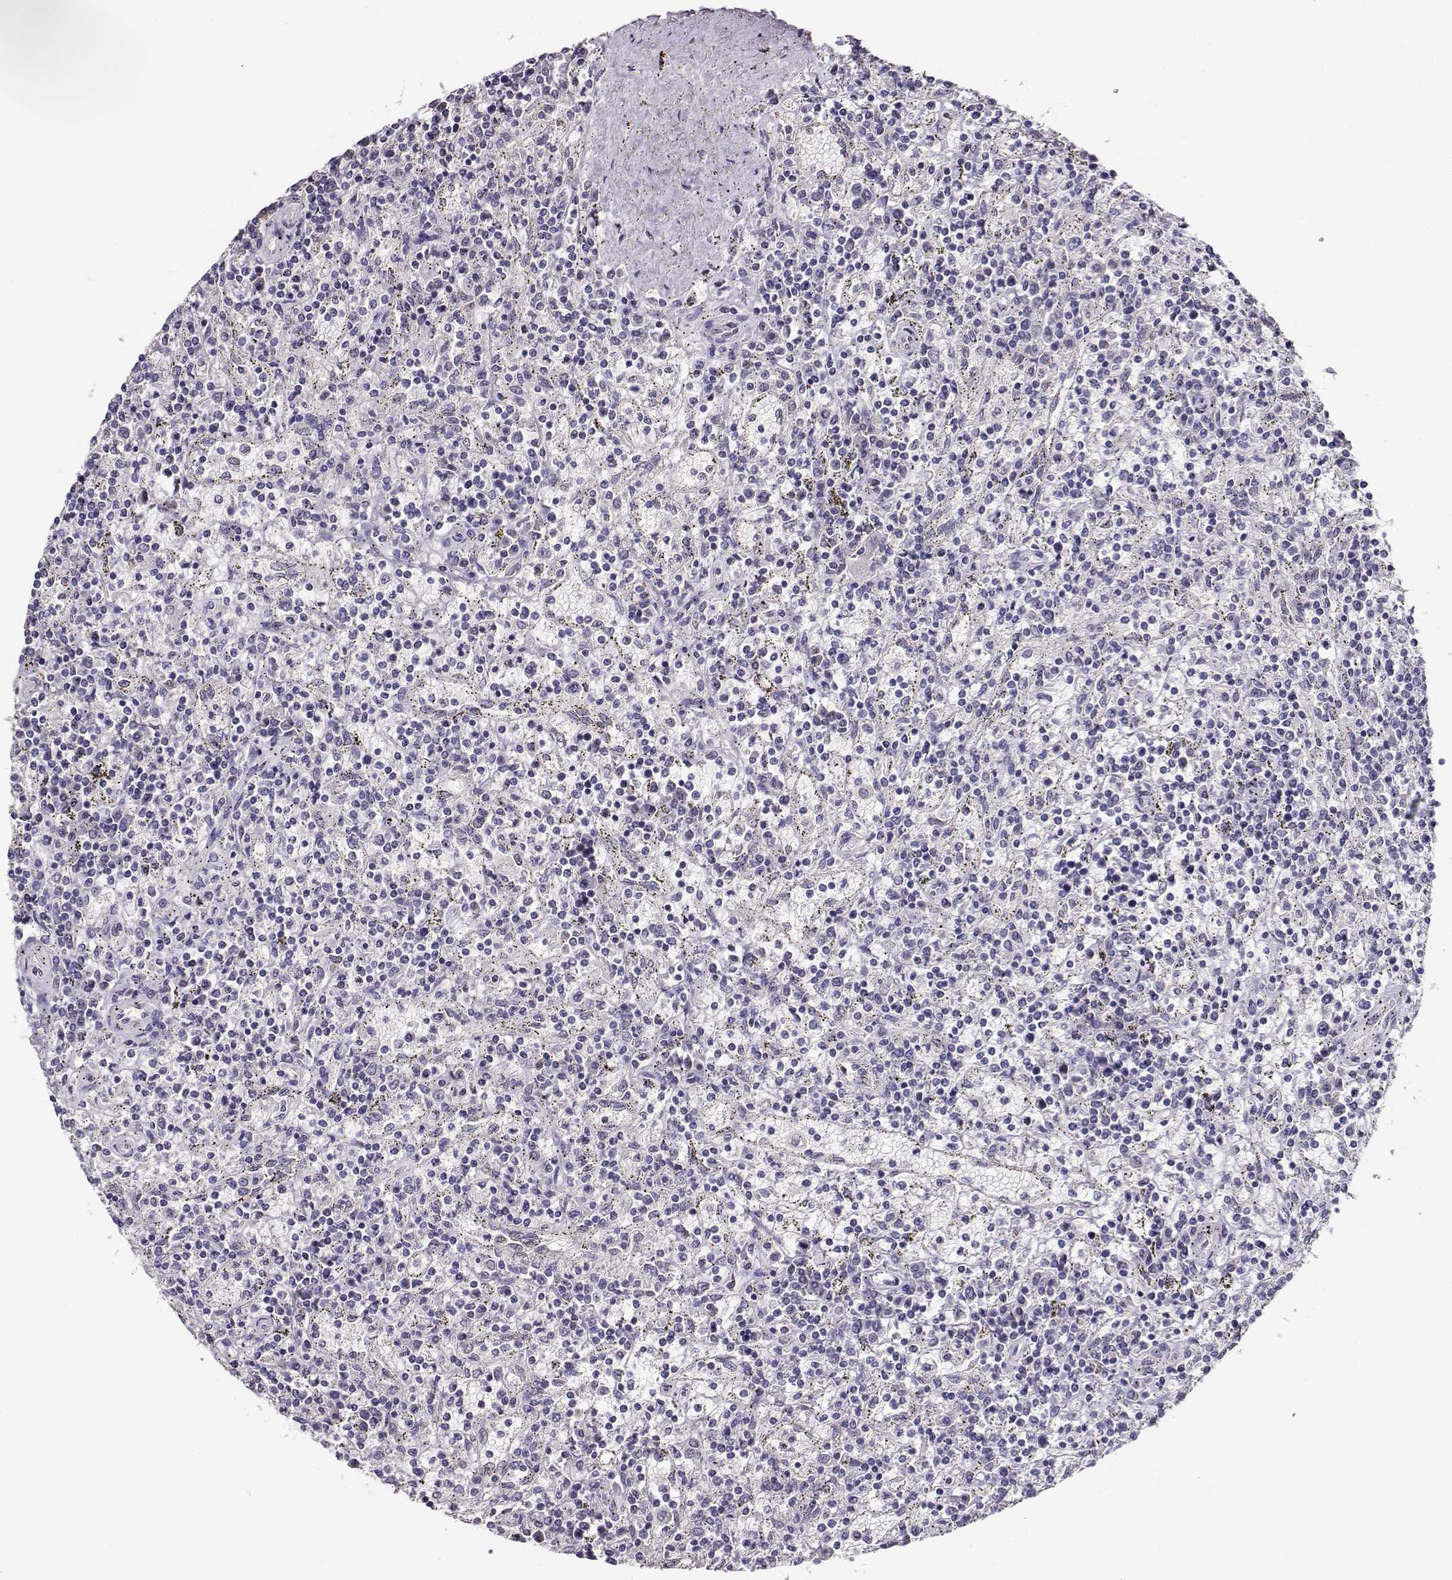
{"staining": {"intensity": "negative", "quantity": "none", "location": "none"}, "tissue": "lymphoma", "cell_type": "Tumor cells", "image_type": "cancer", "snomed": [{"axis": "morphology", "description": "Malignant lymphoma, non-Hodgkin's type, Low grade"}, {"axis": "topography", "description": "Spleen"}], "caption": "High magnification brightfield microscopy of lymphoma stained with DAB (3,3'-diaminobenzidine) (brown) and counterstained with hematoxylin (blue): tumor cells show no significant positivity.", "gene": "POLI", "patient": {"sex": "male", "age": 62}}